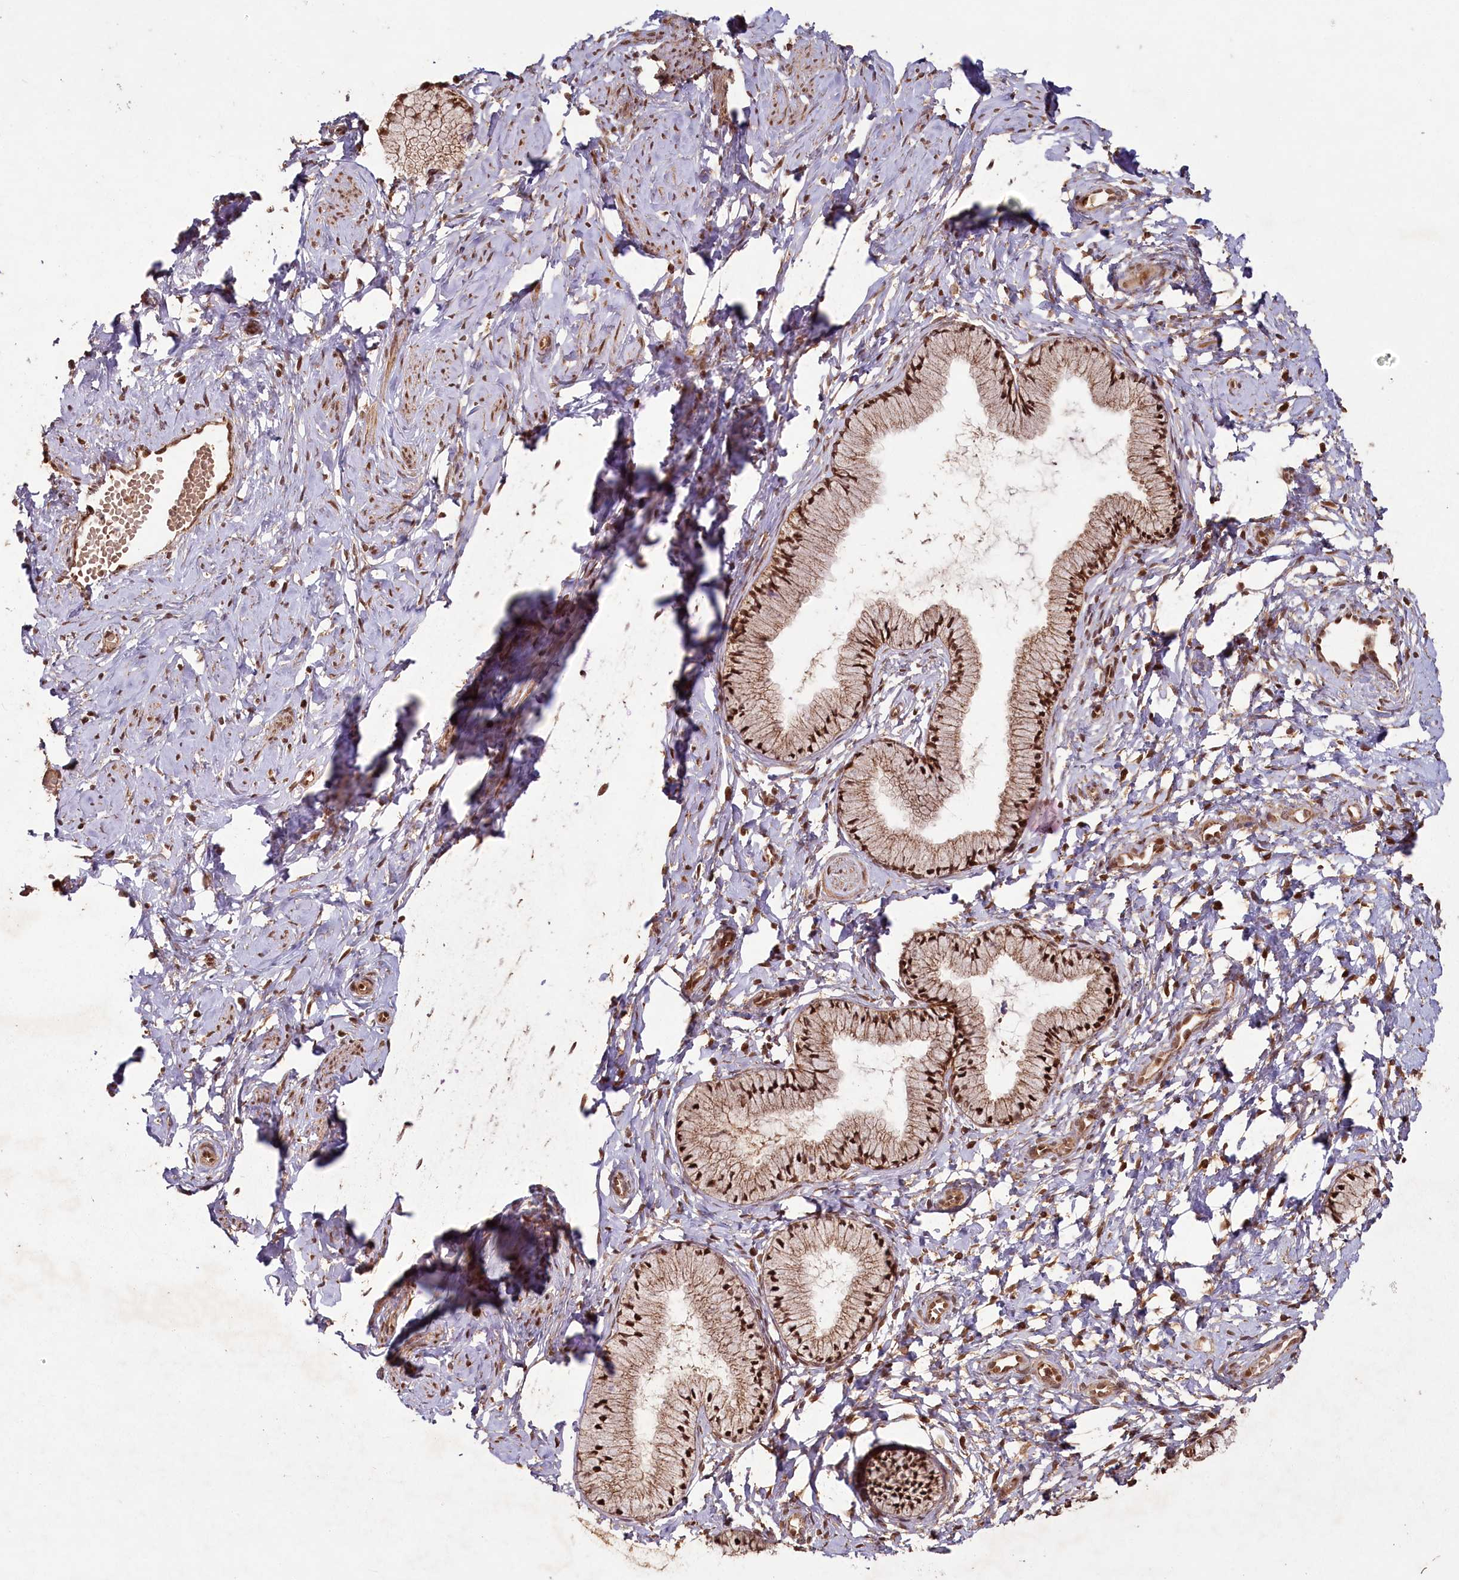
{"staining": {"intensity": "moderate", "quantity": ">75%", "location": "nuclear"}, "tissue": "cervix", "cell_type": "Glandular cells", "image_type": "normal", "snomed": [{"axis": "morphology", "description": "Normal tissue, NOS"}, {"axis": "topography", "description": "Cervix"}], "caption": "Immunohistochemistry (IHC) (DAB (3,3'-diaminobenzidine)) staining of normal cervix reveals moderate nuclear protein expression in approximately >75% of glandular cells.", "gene": "MICU1", "patient": {"sex": "female", "age": 33}}